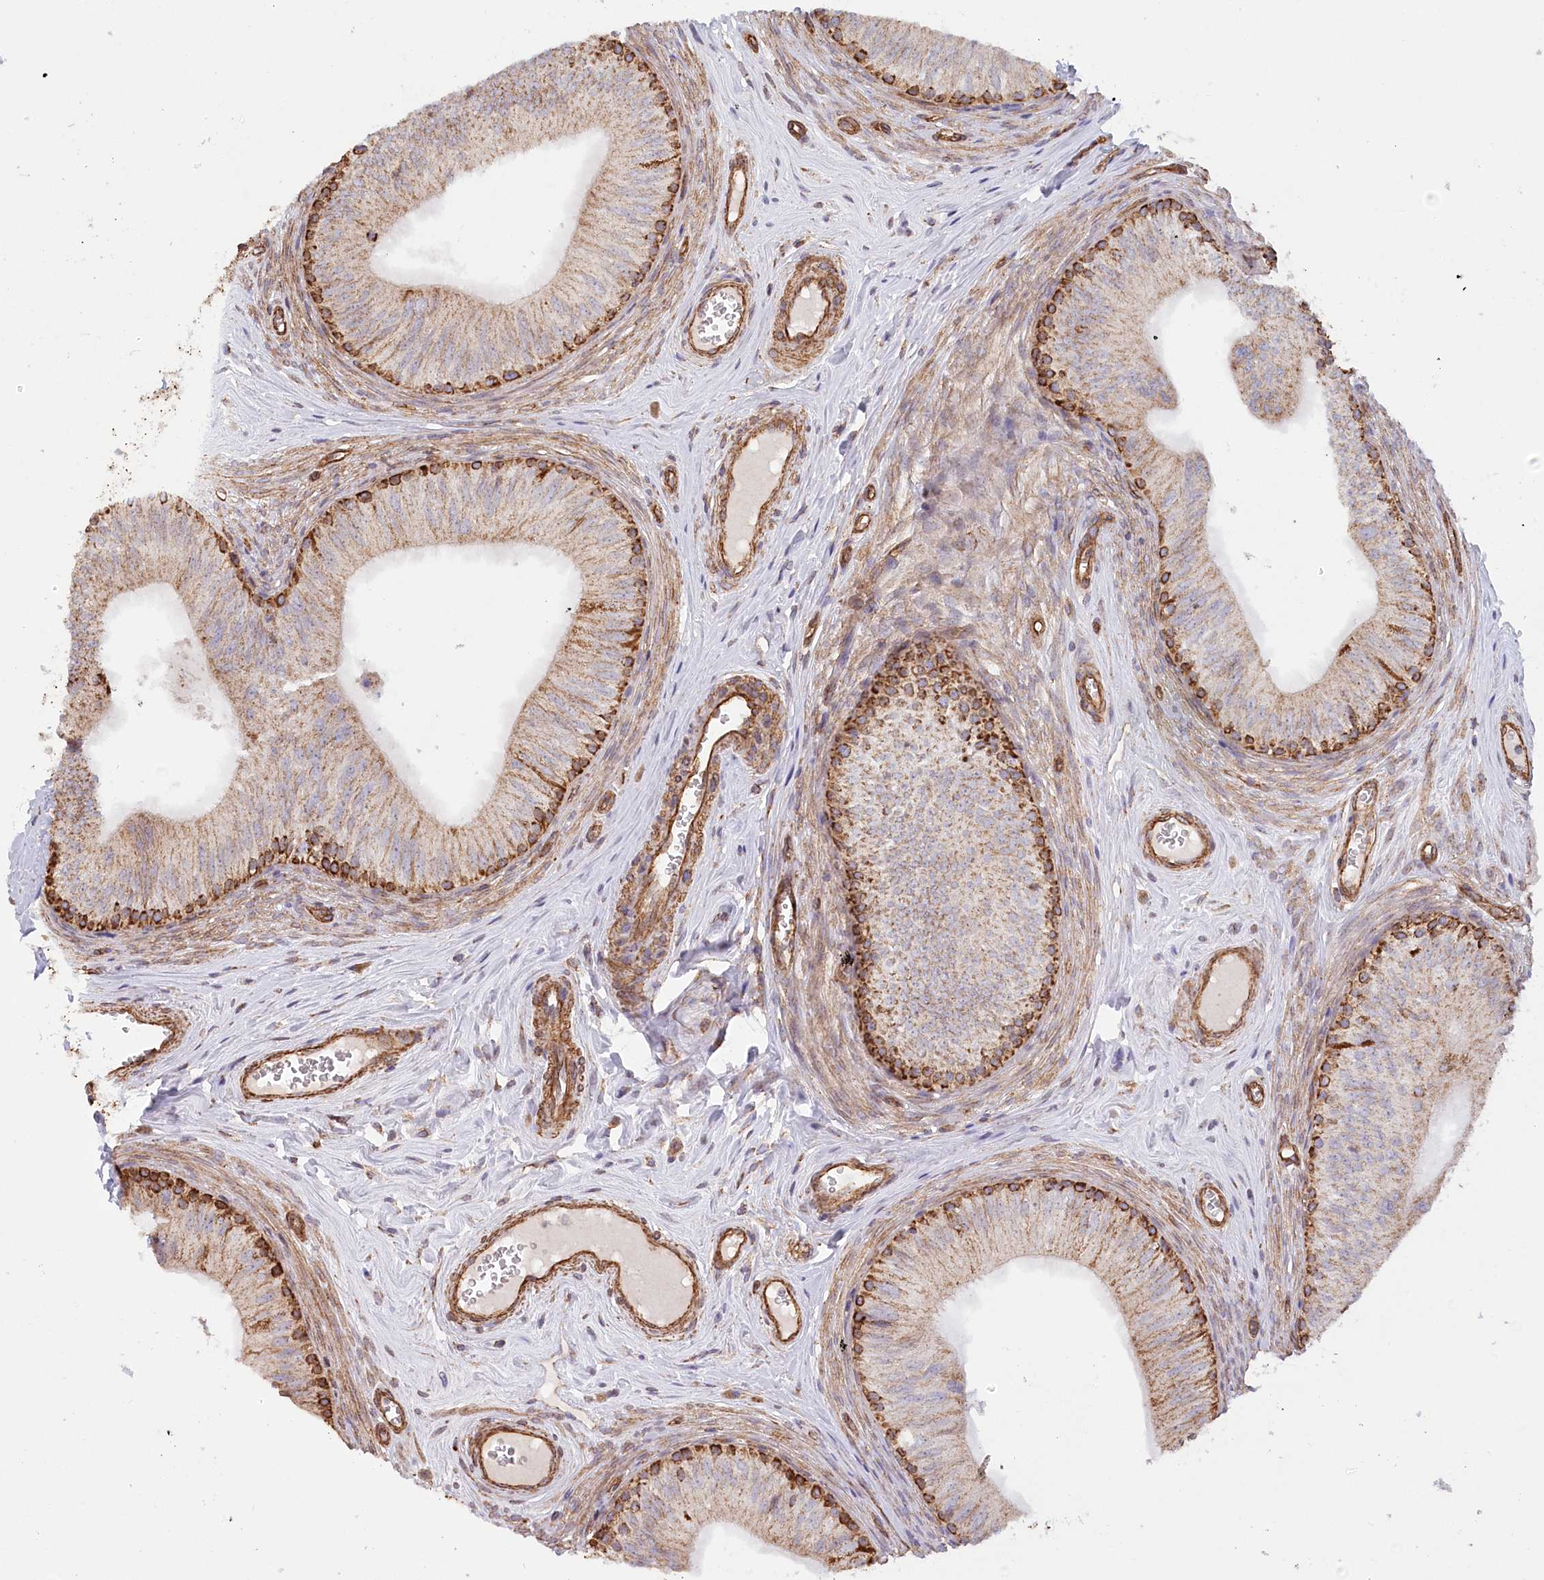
{"staining": {"intensity": "strong", "quantity": "<25%", "location": "cytoplasmic/membranous"}, "tissue": "epididymis", "cell_type": "Glandular cells", "image_type": "normal", "snomed": [{"axis": "morphology", "description": "Normal tissue, NOS"}, {"axis": "topography", "description": "Epididymis"}], "caption": "There is medium levels of strong cytoplasmic/membranous positivity in glandular cells of normal epididymis, as demonstrated by immunohistochemical staining (brown color).", "gene": "UMPS", "patient": {"sex": "male", "age": 46}}